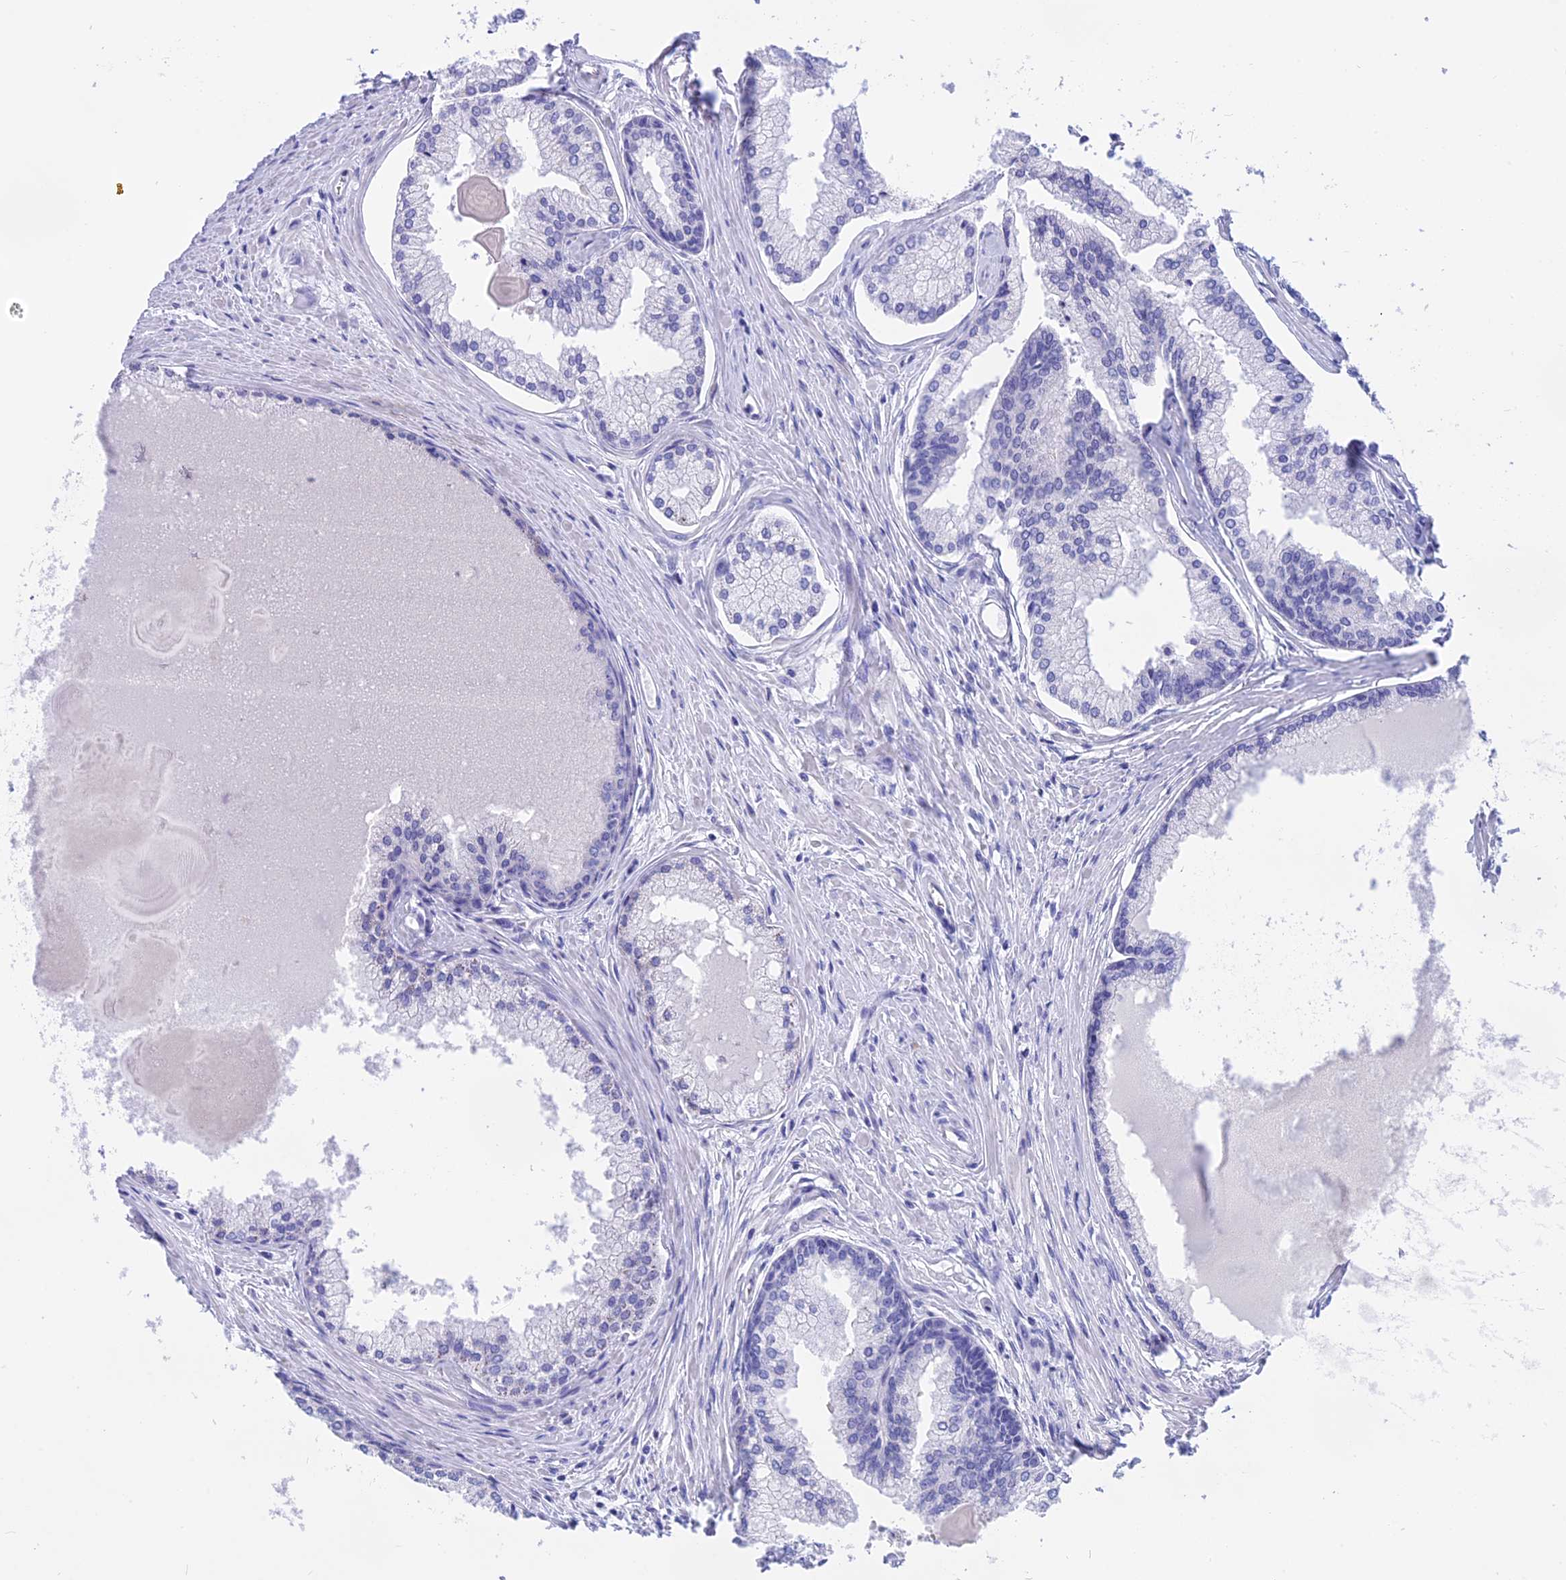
{"staining": {"intensity": "negative", "quantity": "none", "location": "none"}, "tissue": "prostate cancer", "cell_type": "Tumor cells", "image_type": "cancer", "snomed": [{"axis": "morphology", "description": "Adenocarcinoma, High grade"}, {"axis": "topography", "description": "Prostate"}], "caption": "Immunohistochemical staining of human prostate high-grade adenocarcinoma exhibits no significant positivity in tumor cells. Brightfield microscopy of immunohistochemistry stained with DAB (brown) and hematoxylin (blue), captured at high magnification.", "gene": "ISCA1", "patient": {"sex": "male", "age": 68}}